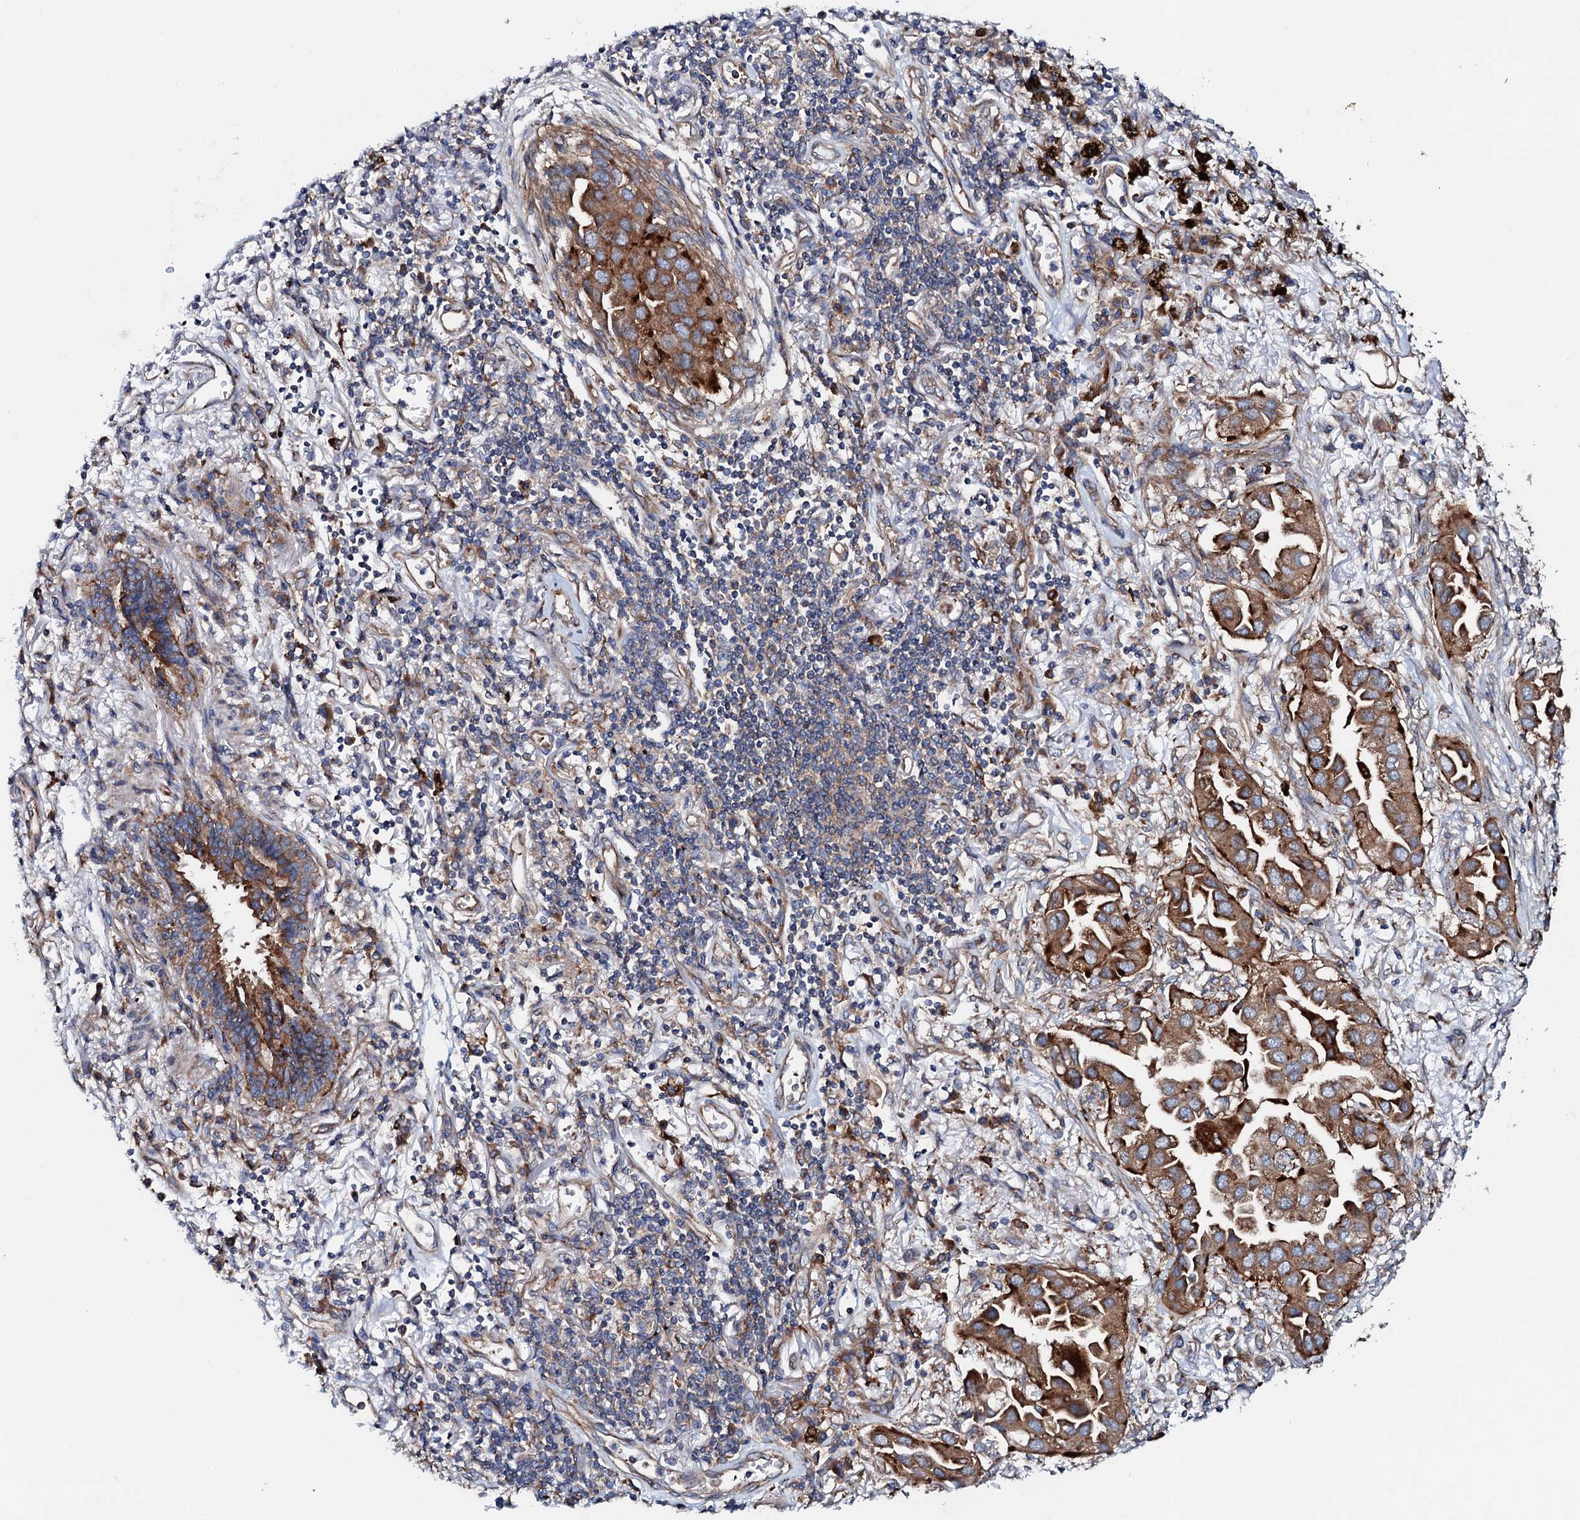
{"staining": {"intensity": "moderate", "quantity": ">75%", "location": "cytoplasmic/membranous"}, "tissue": "lung cancer", "cell_type": "Tumor cells", "image_type": "cancer", "snomed": [{"axis": "morphology", "description": "Adenocarcinoma, NOS"}, {"axis": "topography", "description": "Lung"}], "caption": "Human lung cancer (adenocarcinoma) stained for a protein (brown) displays moderate cytoplasmic/membranous positive positivity in approximately >75% of tumor cells.", "gene": "P2RX4", "patient": {"sex": "female", "age": 76}}